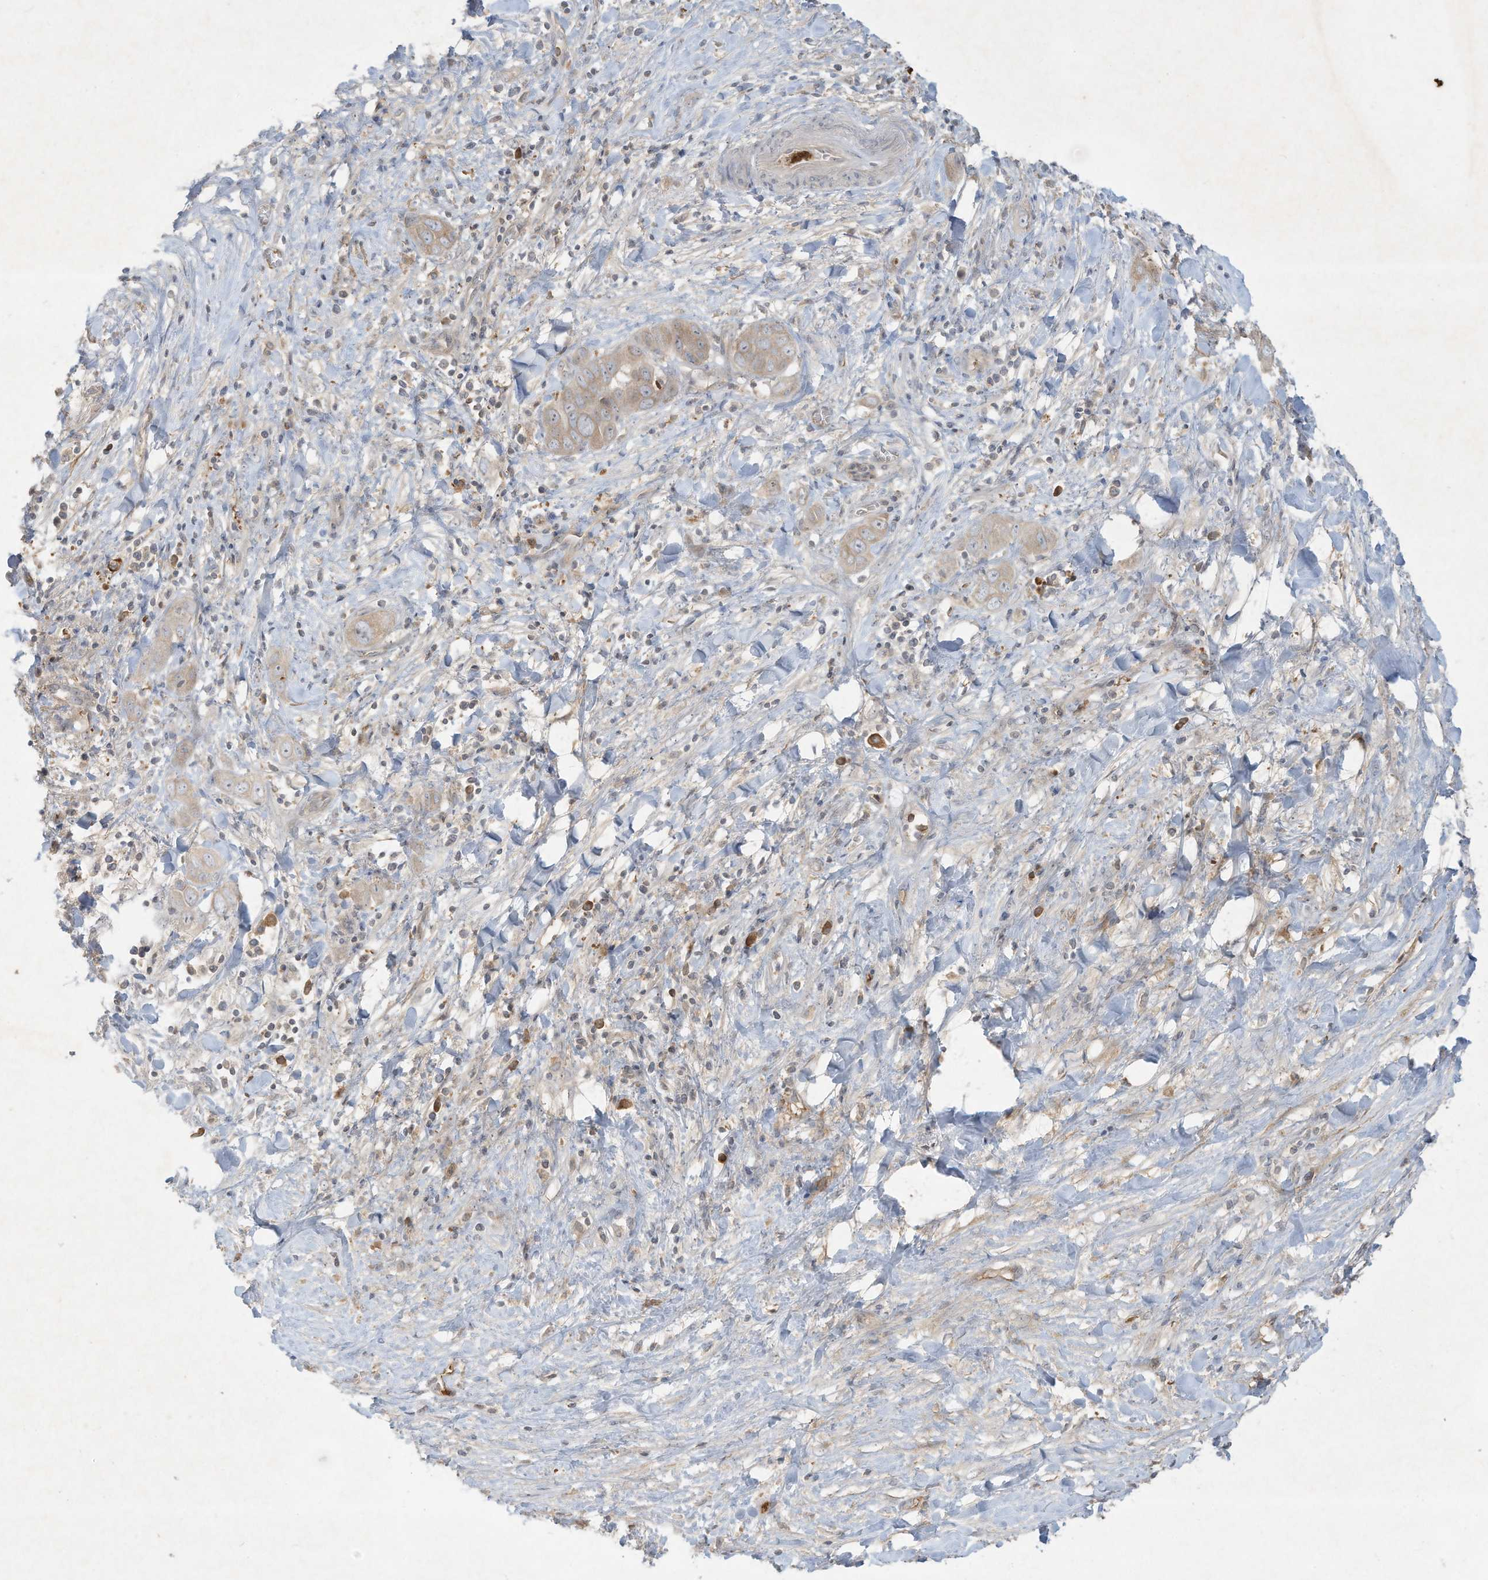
{"staining": {"intensity": "weak", "quantity": ">75%", "location": "cytoplasmic/membranous"}, "tissue": "liver cancer", "cell_type": "Tumor cells", "image_type": "cancer", "snomed": [{"axis": "morphology", "description": "Cholangiocarcinoma"}, {"axis": "topography", "description": "Liver"}], "caption": "Weak cytoplasmic/membranous staining is identified in approximately >75% of tumor cells in liver cancer (cholangiocarcinoma).", "gene": "FETUB", "patient": {"sex": "female", "age": 52}}